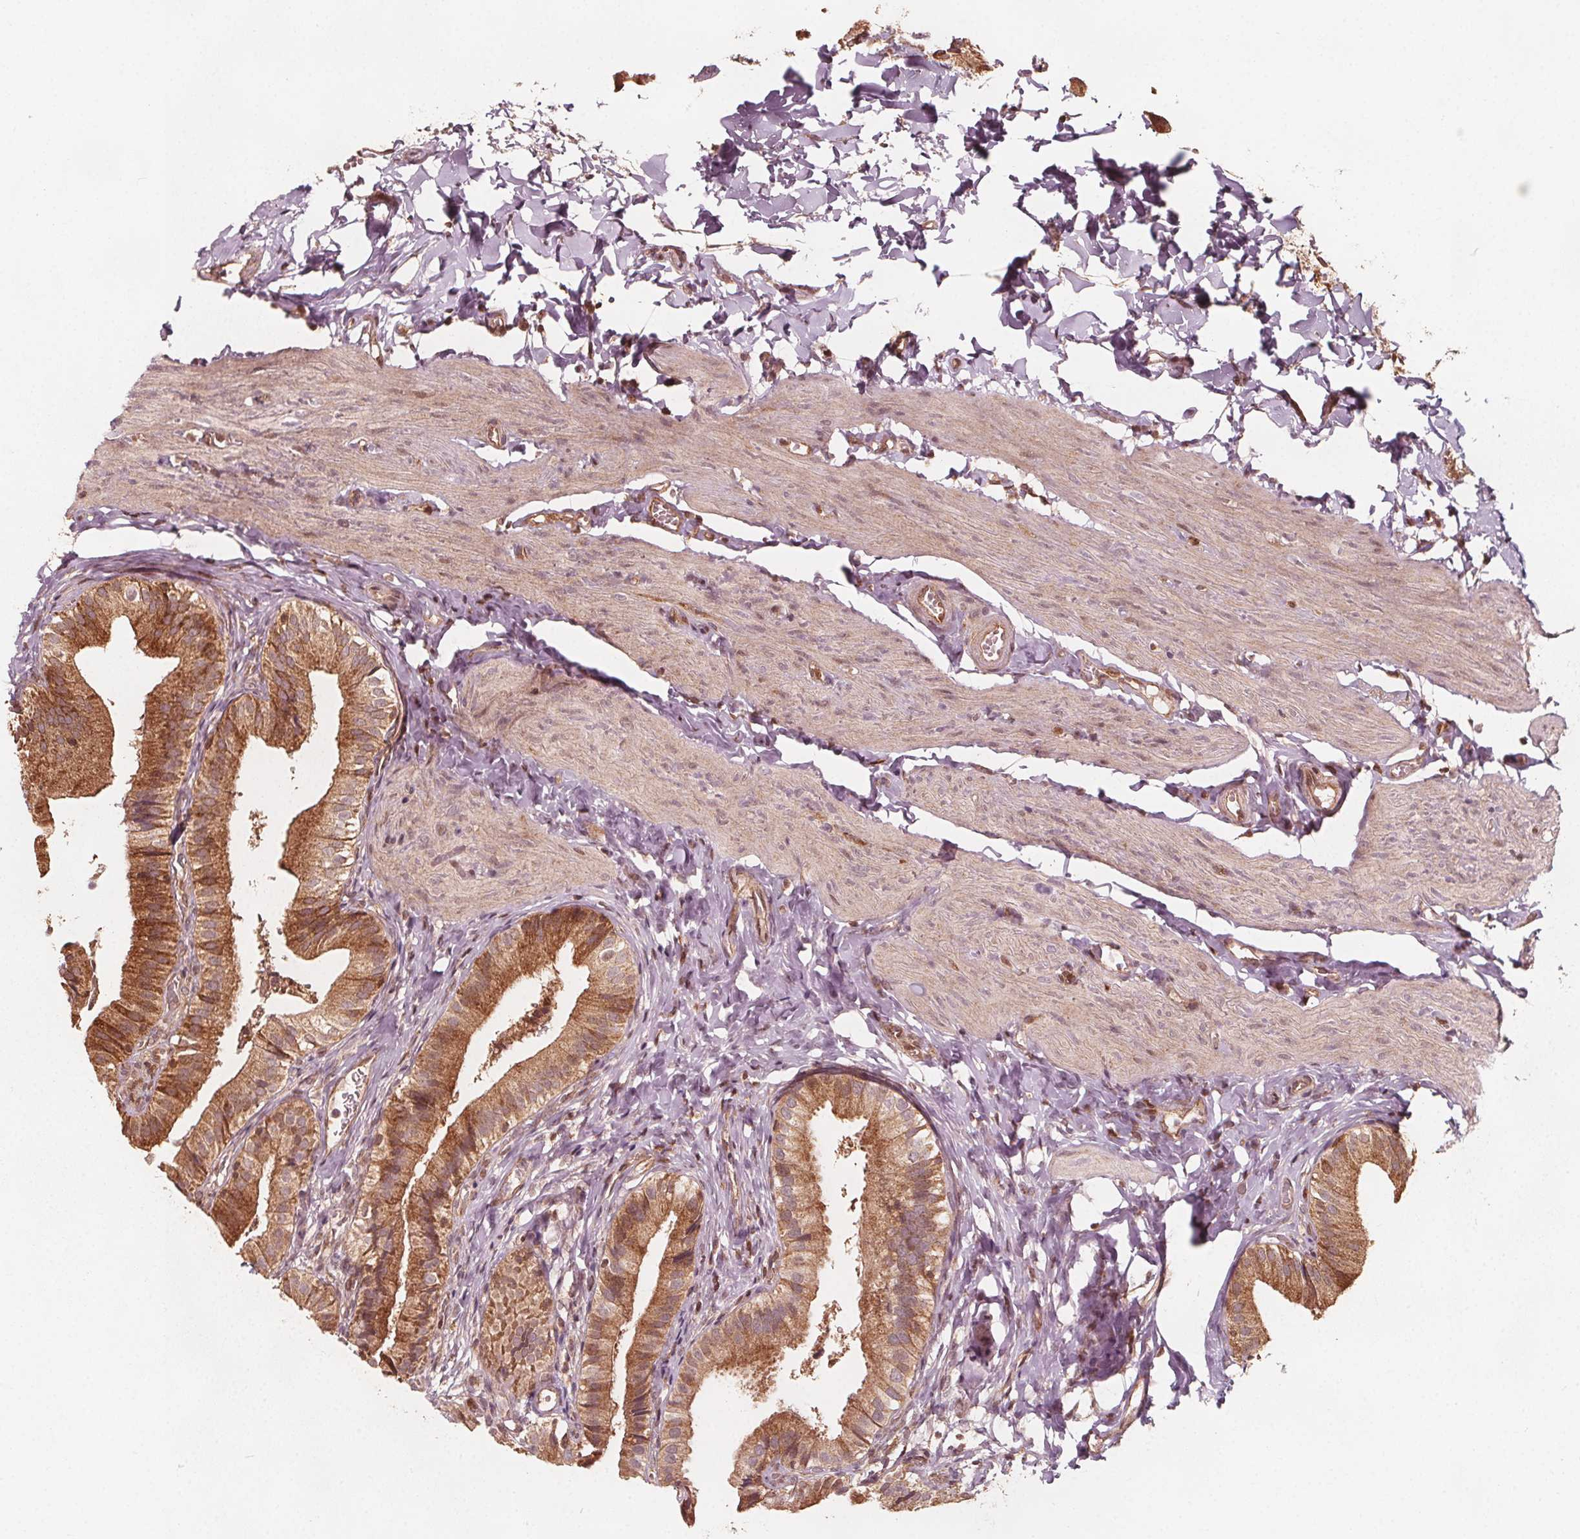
{"staining": {"intensity": "moderate", "quantity": ">75%", "location": "cytoplasmic/membranous"}, "tissue": "gallbladder", "cell_type": "Glandular cells", "image_type": "normal", "snomed": [{"axis": "morphology", "description": "Normal tissue, NOS"}, {"axis": "topography", "description": "Gallbladder"}], "caption": "About >75% of glandular cells in unremarkable human gallbladder display moderate cytoplasmic/membranous protein expression as visualized by brown immunohistochemical staining.", "gene": "AIP", "patient": {"sex": "female", "age": 47}}